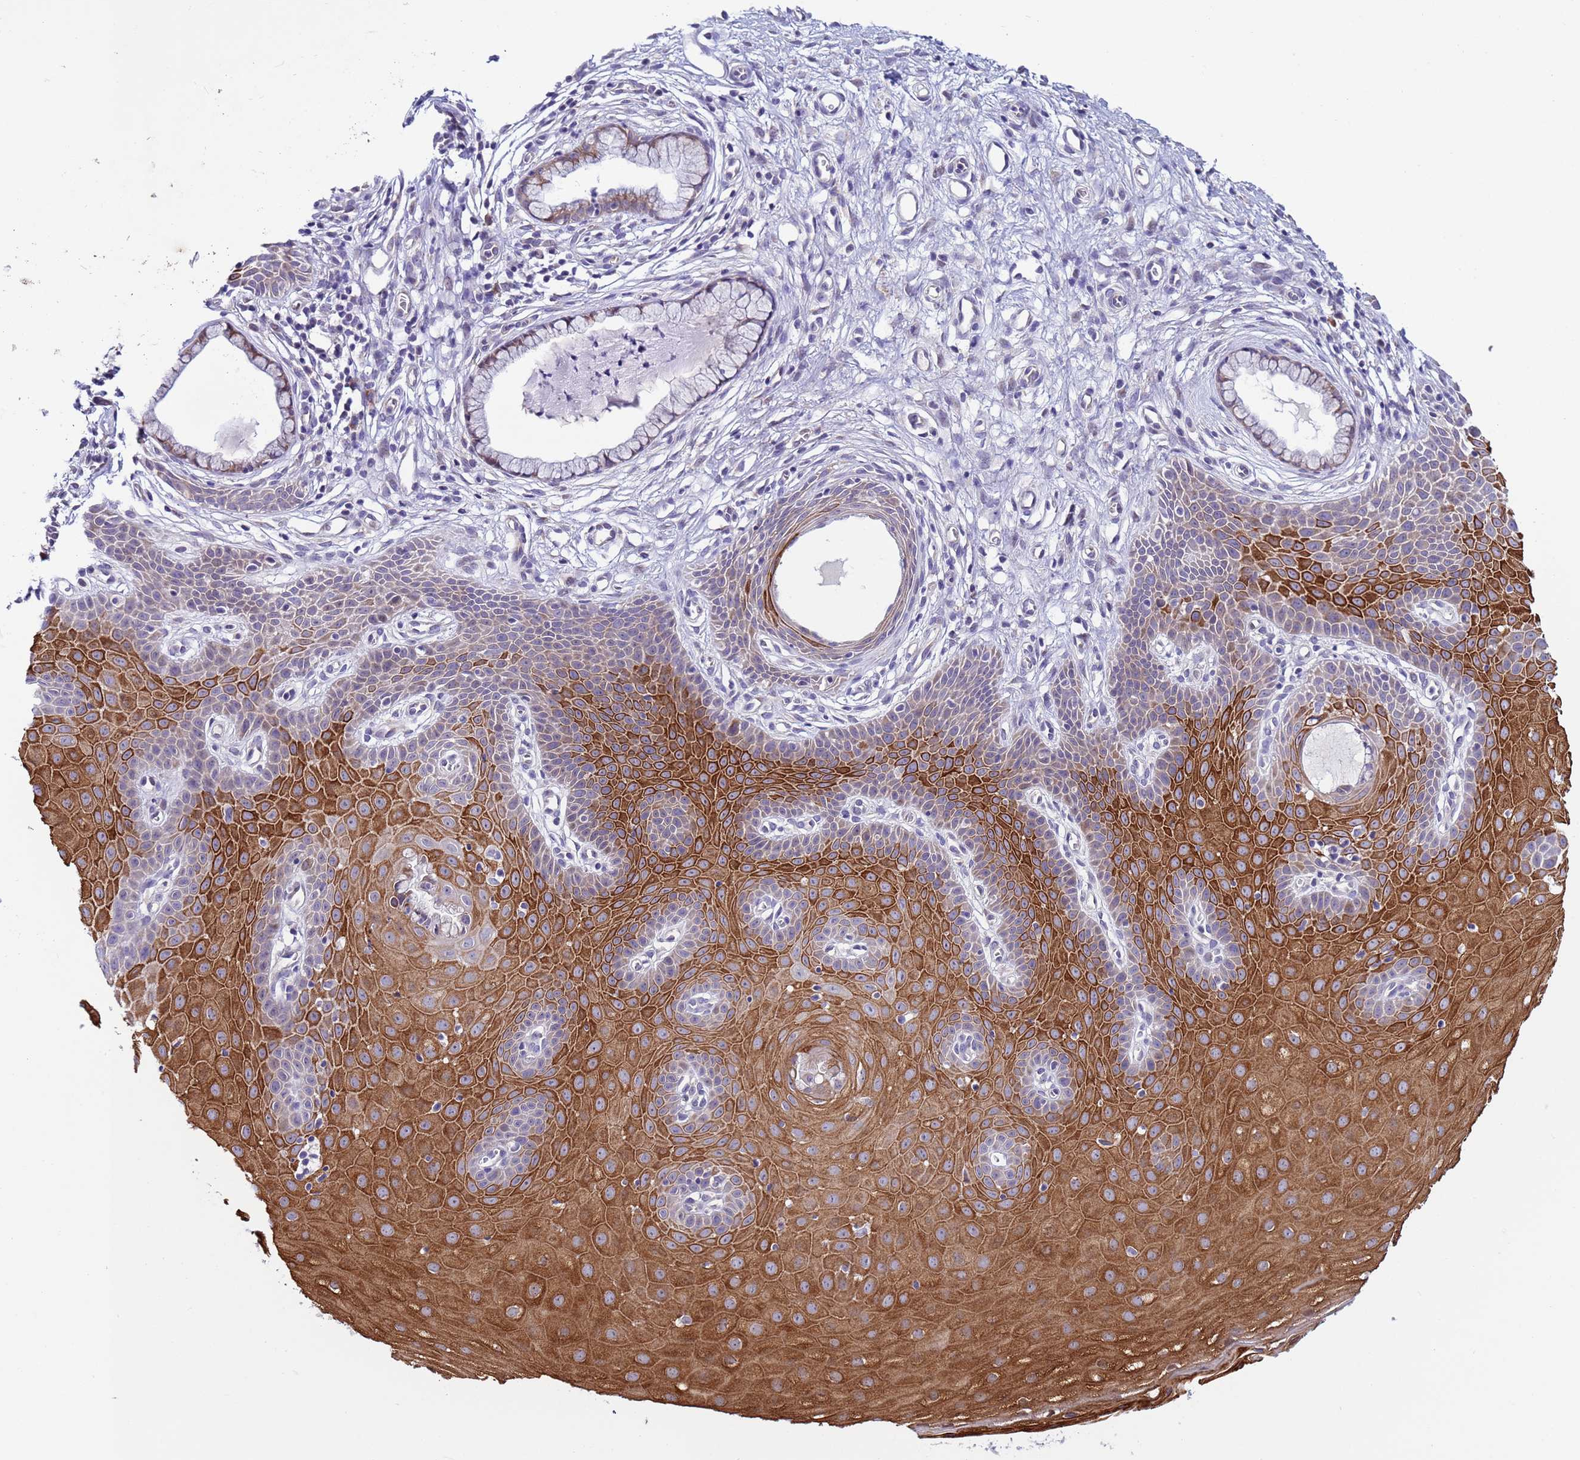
{"staining": {"intensity": "weak", "quantity": "25%-75%", "location": "cytoplasmic/membranous"}, "tissue": "cervix", "cell_type": "Glandular cells", "image_type": "normal", "snomed": [{"axis": "morphology", "description": "Normal tissue, NOS"}, {"axis": "topography", "description": "Cervix"}], "caption": "About 25%-75% of glandular cells in unremarkable human cervix show weak cytoplasmic/membranous protein positivity as visualized by brown immunohistochemical staining.", "gene": "IGSF11", "patient": {"sex": "female", "age": 36}}